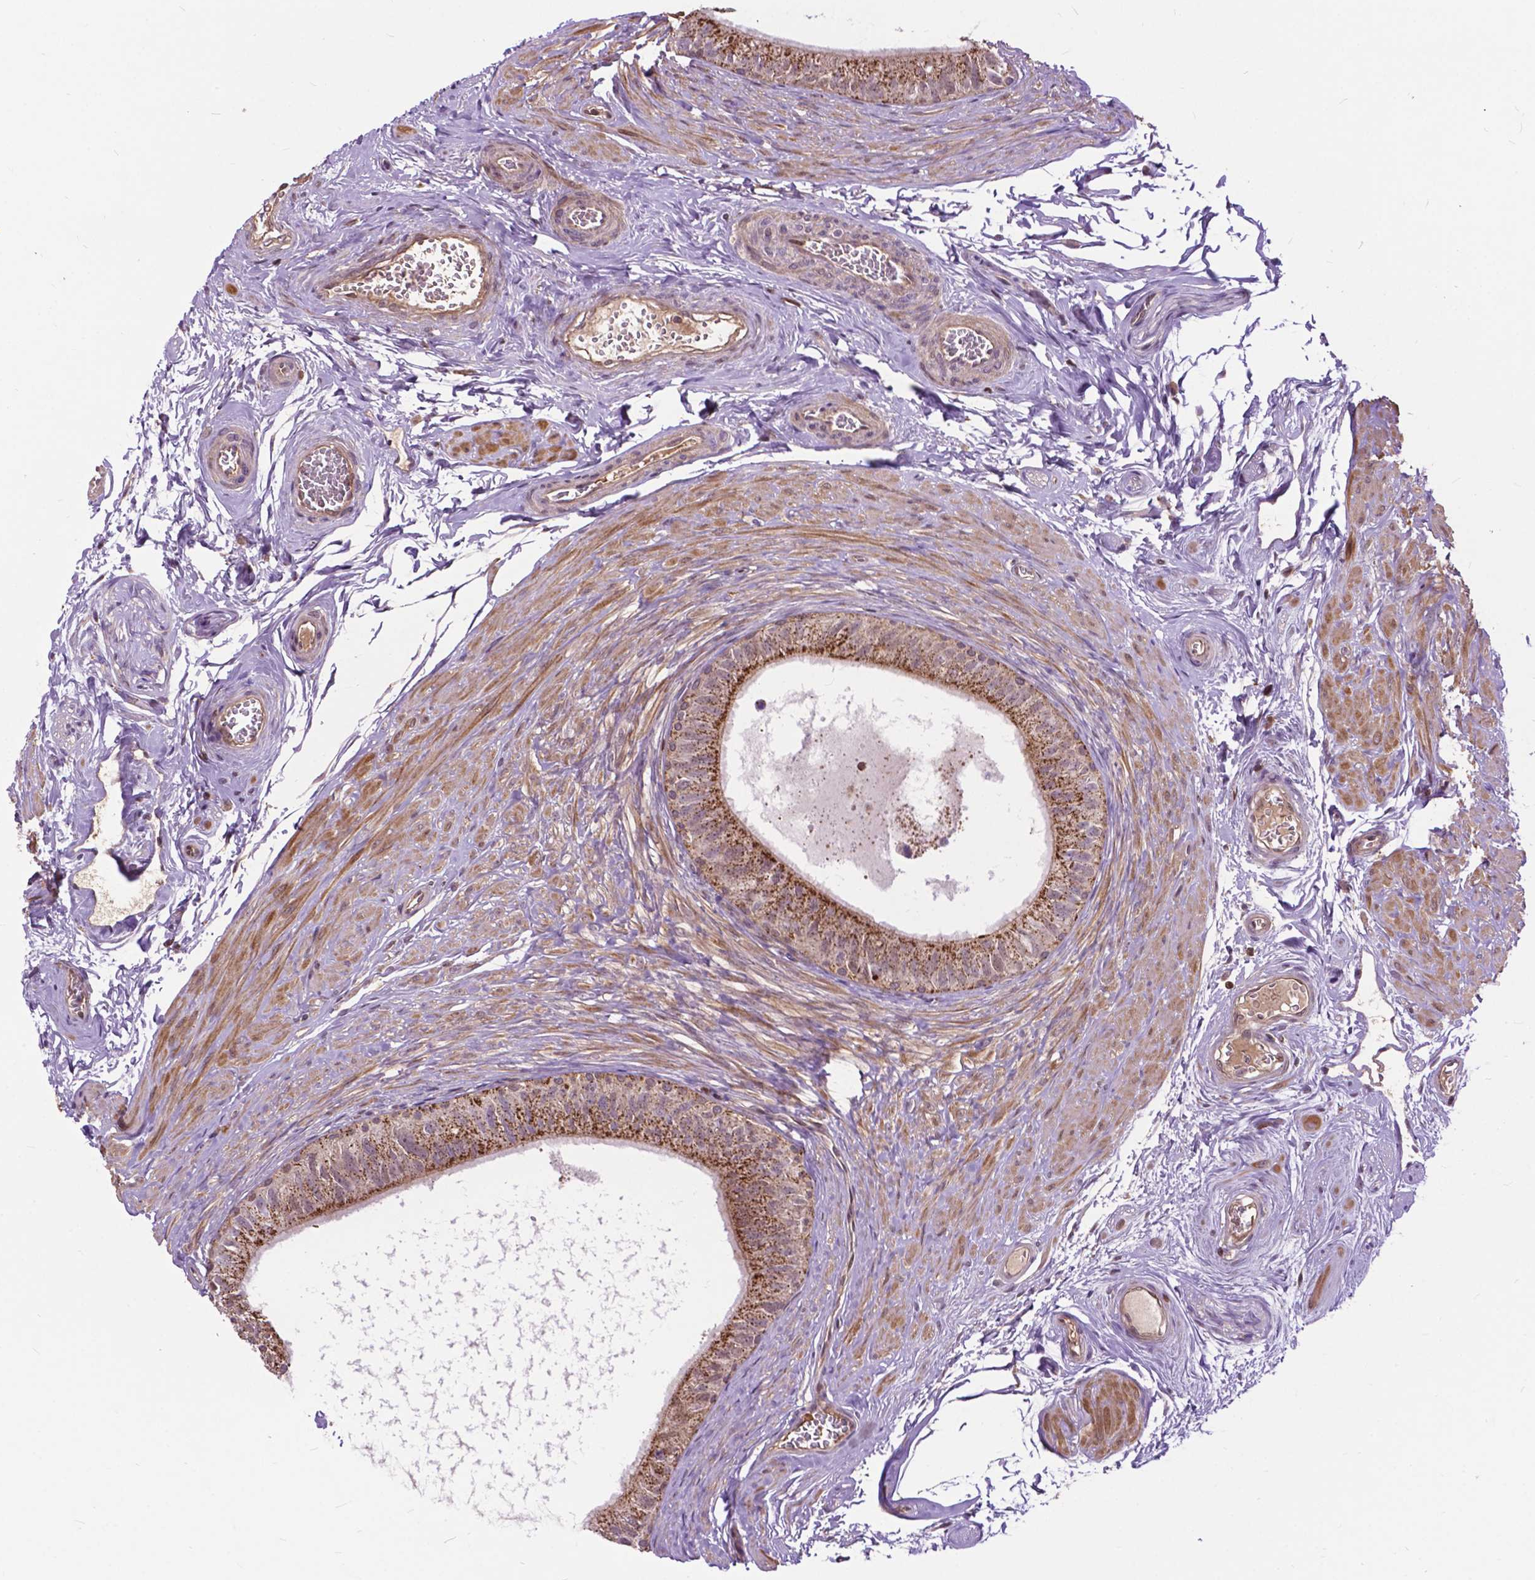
{"staining": {"intensity": "moderate", "quantity": ">75%", "location": "cytoplasmic/membranous"}, "tissue": "epididymis", "cell_type": "Glandular cells", "image_type": "normal", "snomed": [{"axis": "morphology", "description": "Normal tissue, NOS"}, {"axis": "topography", "description": "Epididymis"}], "caption": "High-power microscopy captured an IHC histopathology image of normal epididymis, revealing moderate cytoplasmic/membranous expression in approximately >75% of glandular cells.", "gene": "CHMP4A", "patient": {"sex": "male", "age": 36}}